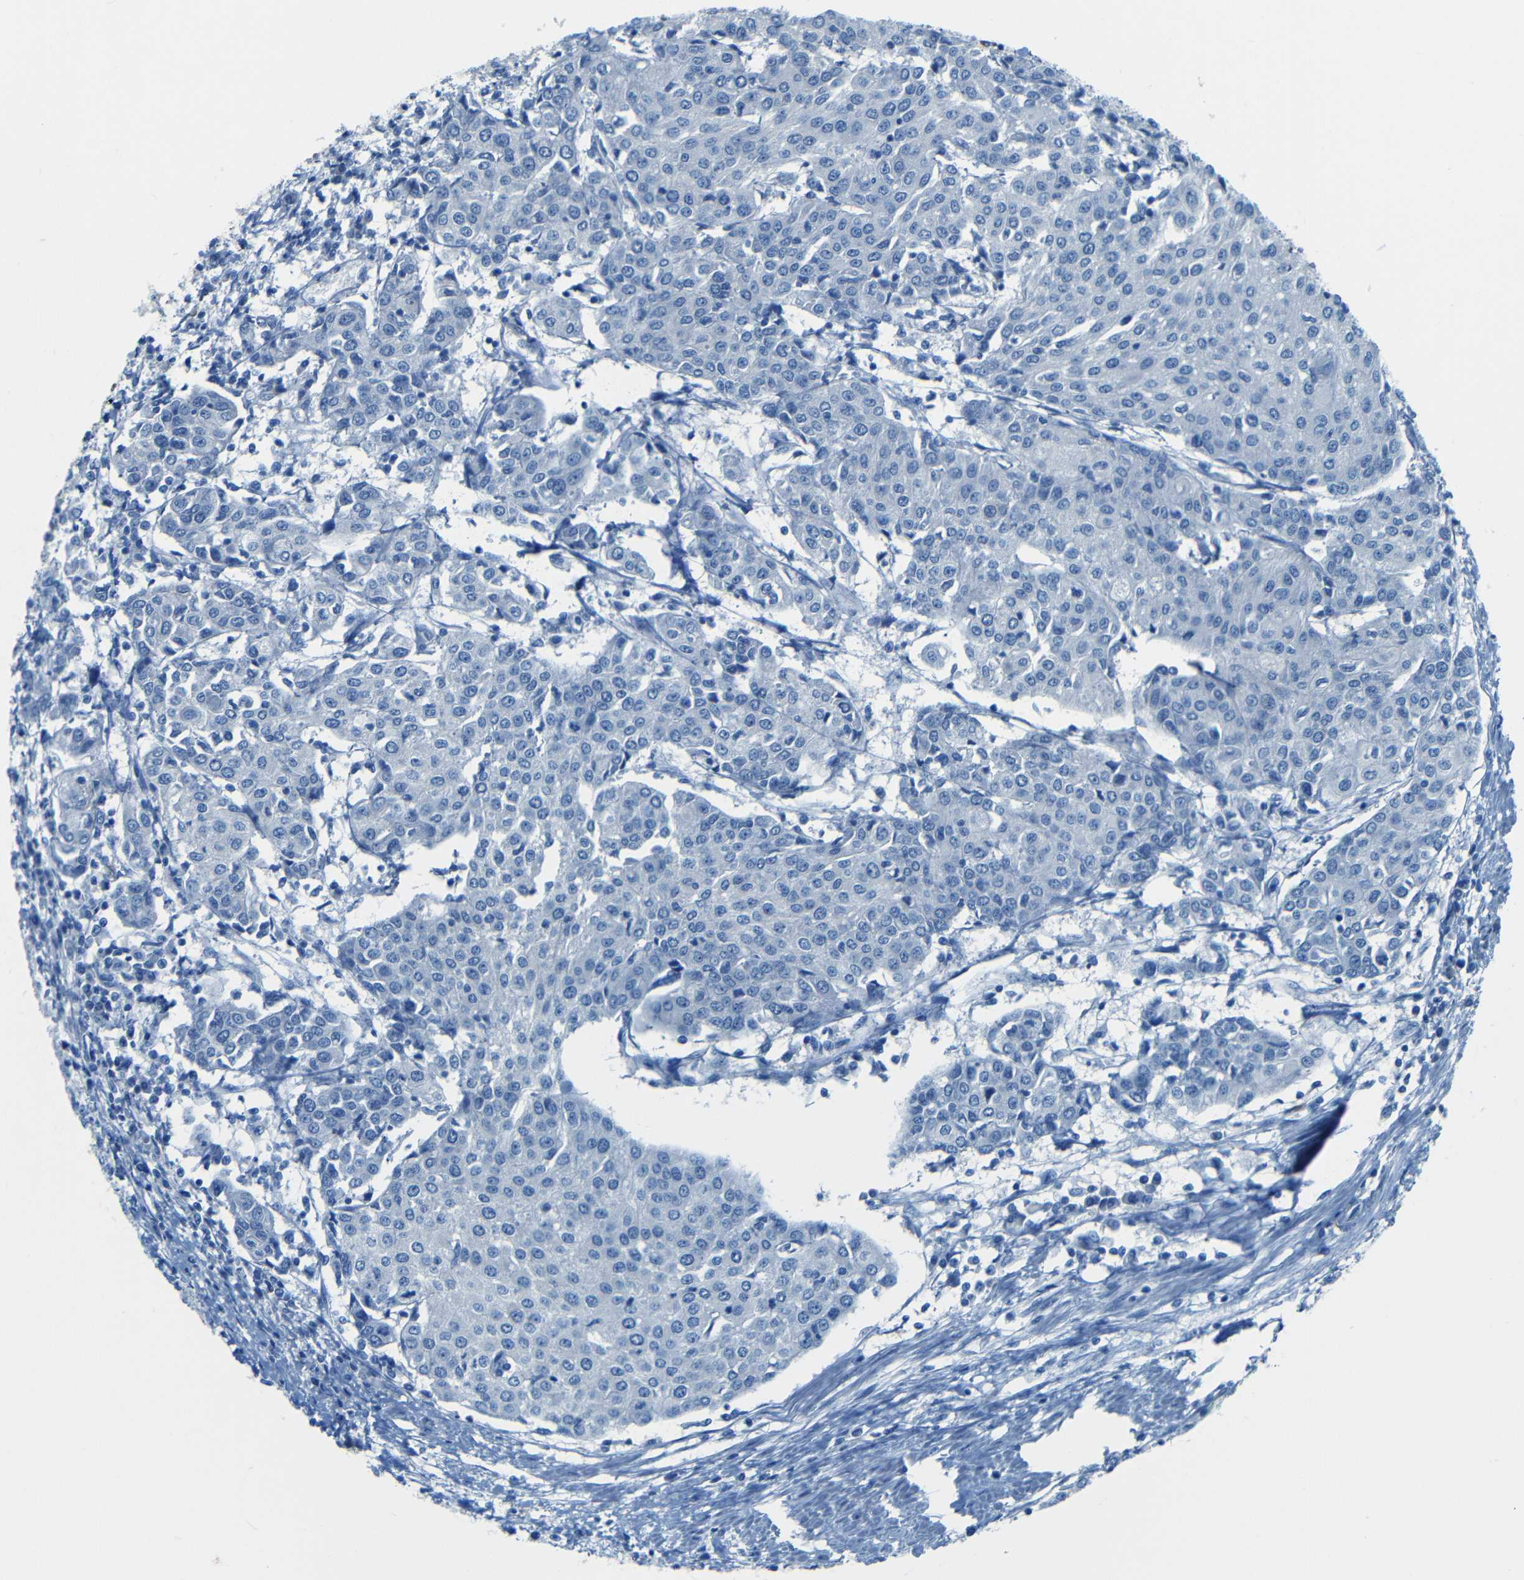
{"staining": {"intensity": "negative", "quantity": "none", "location": "none"}, "tissue": "urothelial cancer", "cell_type": "Tumor cells", "image_type": "cancer", "snomed": [{"axis": "morphology", "description": "Urothelial carcinoma, High grade"}, {"axis": "topography", "description": "Urinary bladder"}], "caption": "Human urothelial carcinoma (high-grade) stained for a protein using immunohistochemistry (IHC) exhibits no positivity in tumor cells.", "gene": "MAP2", "patient": {"sex": "female", "age": 85}}